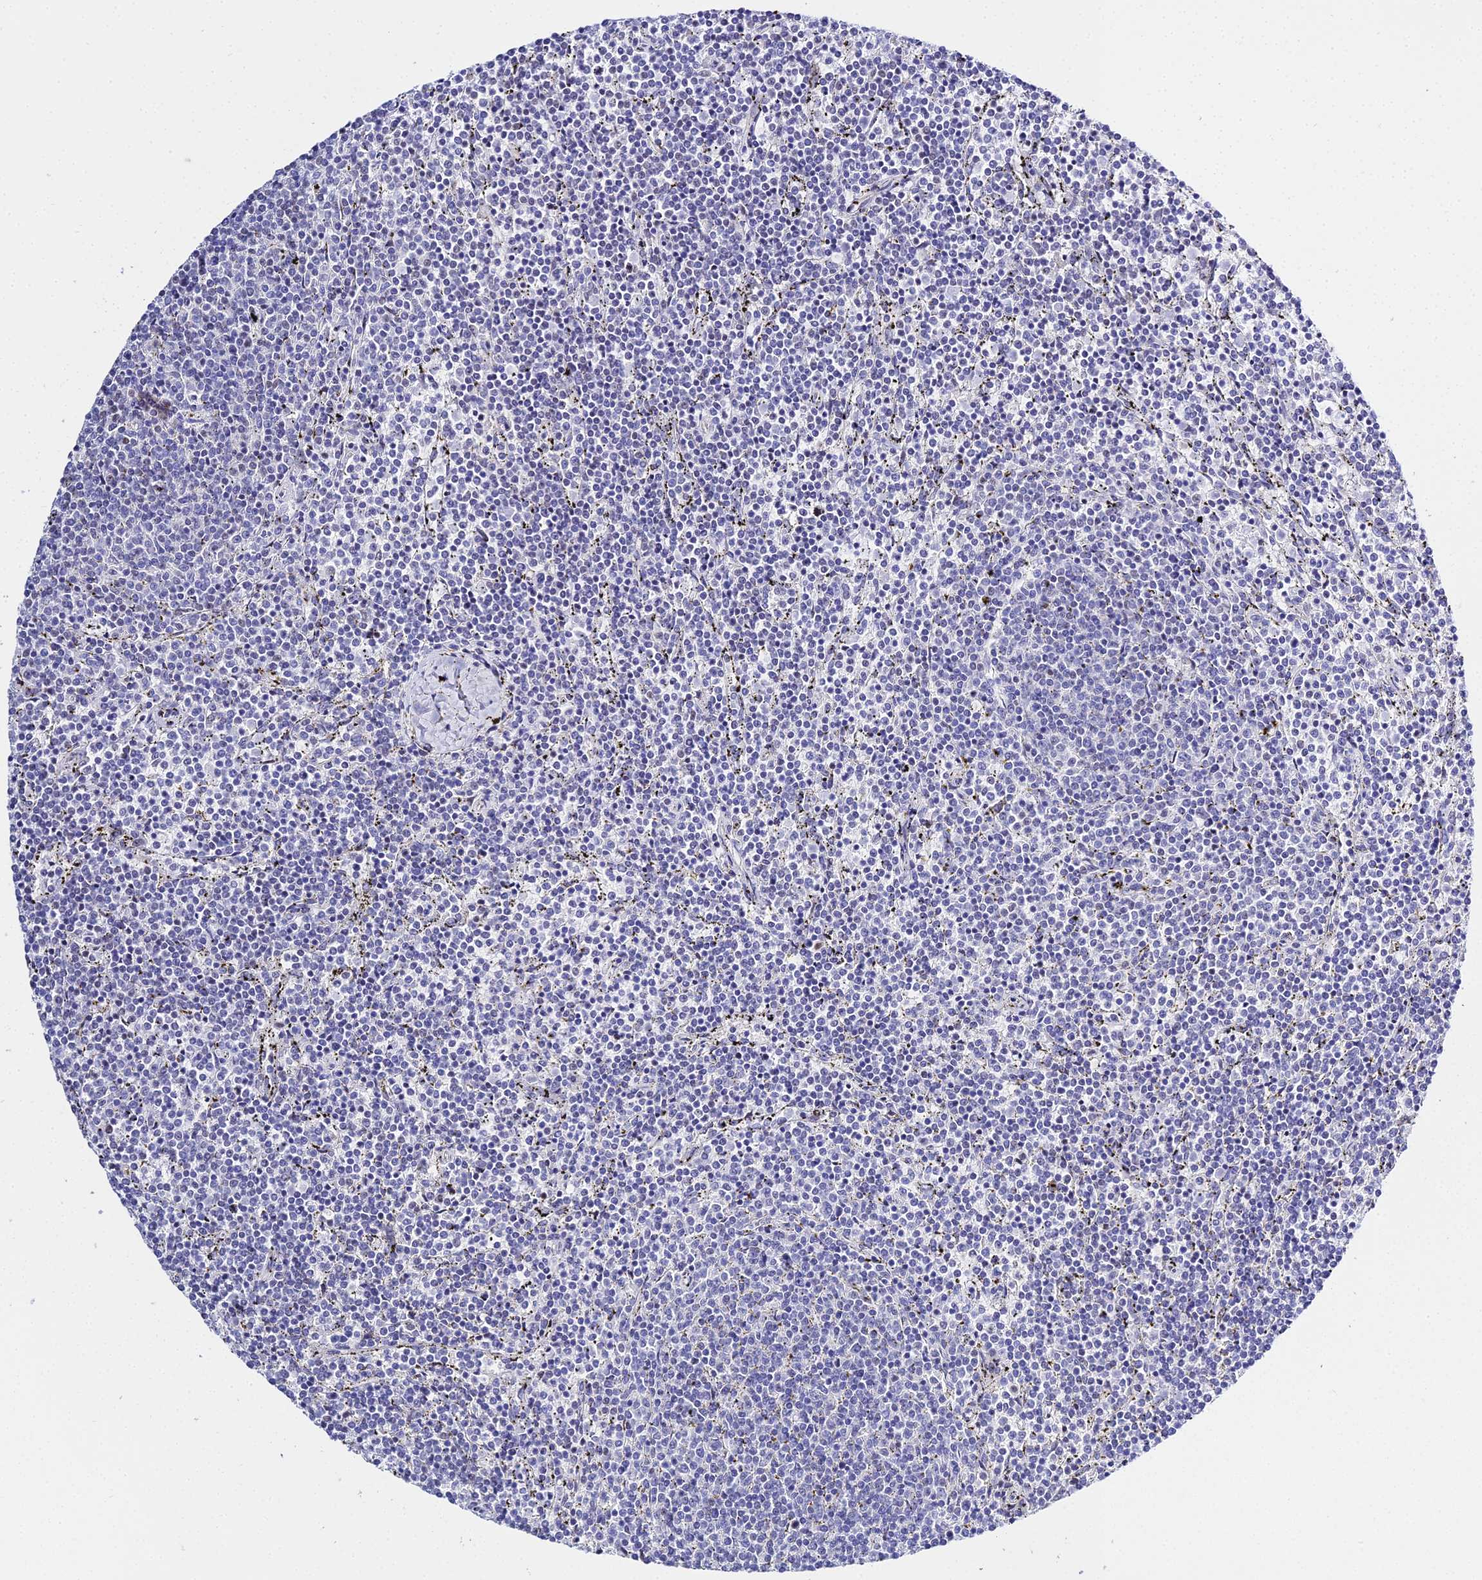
{"staining": {"intensity": "negative", "quantity": "none", "location": "none"}, "tissue": "lymphoma", "cell_type": "Tumor cells", "image_type": "cancer", "snomed": [{"axis": "morphology", "description": "Malignant lymphoma, non-Hodgkin's type, Low grade"}, {"axis": "topography", "description": "Spleen"}], "caption": "Tumor cells are negative for brown protein staining in lymphoma.", "gene": "POFUT2", "patient": {"sex": "female", "age": 50}}